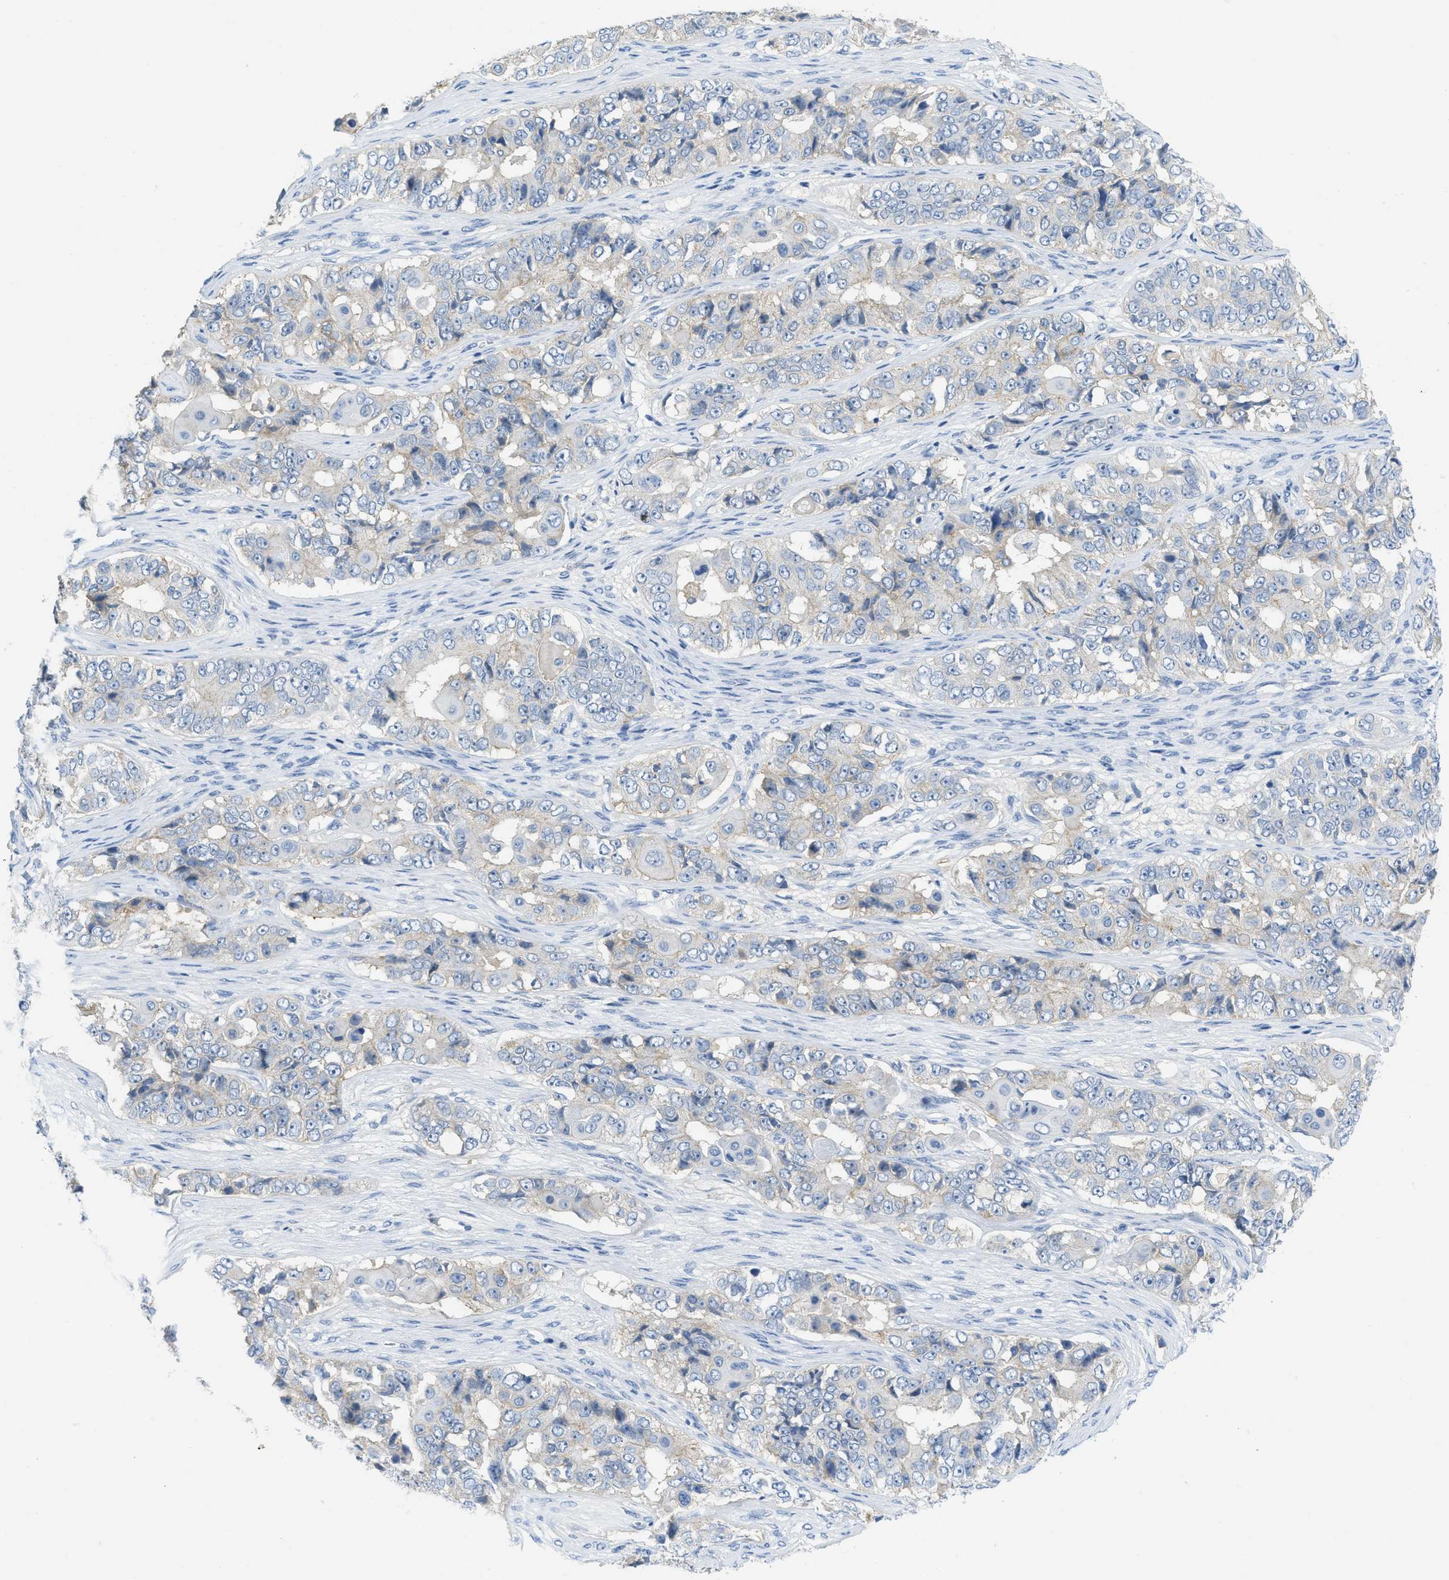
{"staining": {"intensity": "negative", "quantity": "none", "location": "none"}, "tissue": "ovarian cancer", "cell_type": "Tumor cells", "image_type": "cancer", "snomed": [{"axis": "morphology", "description": "Carcinoma, endometroid"}, {"axis": "topography", "description": "Ovary"}], "caption": "Ovarian cancer stained for a protein using immunohistochemistry displays no positivity tumor cells.", "gene": "CNNM4", "patient": {"sex": "female", "age": 51}}